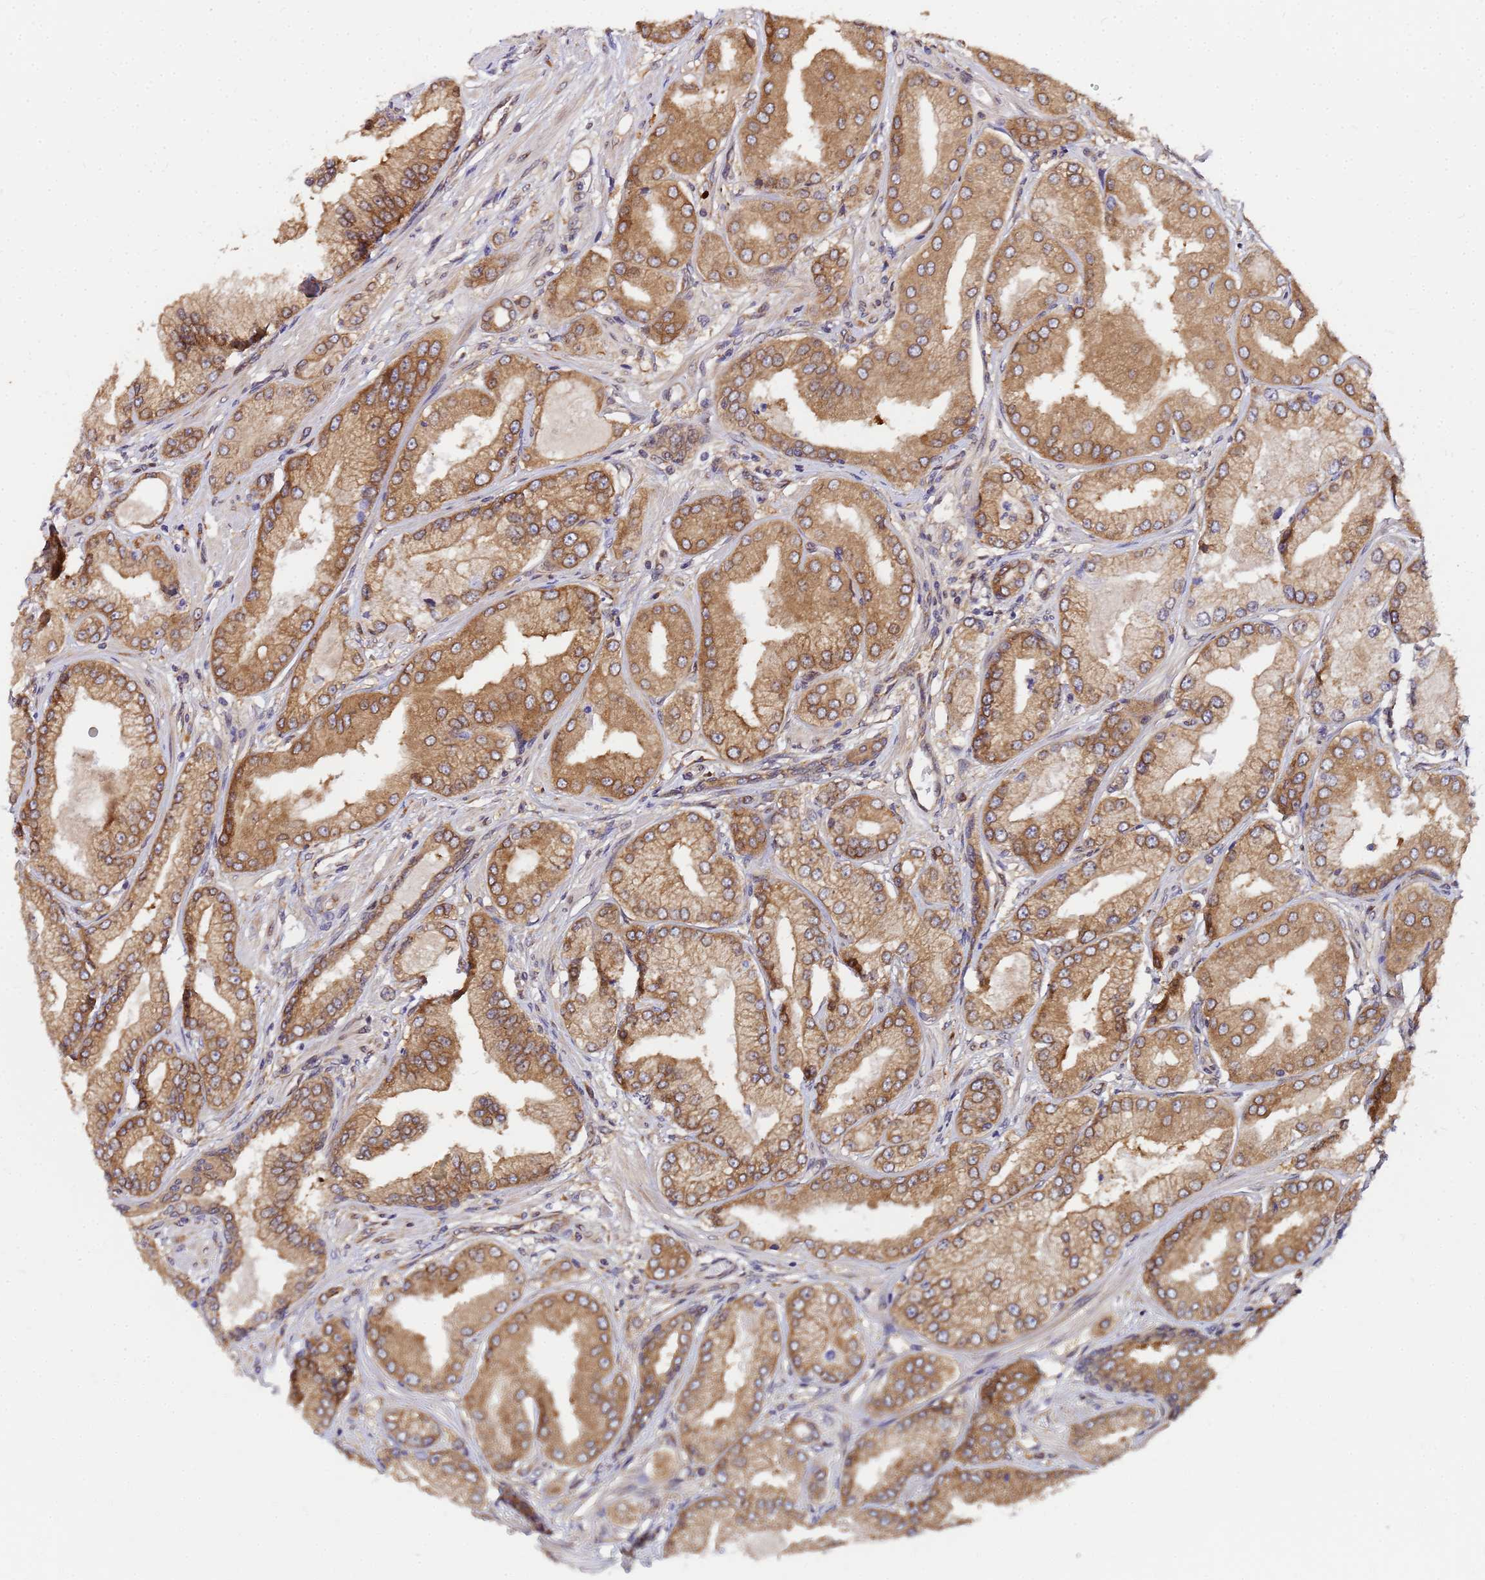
{"staining": {"intensity": "moderate", "quantity": ">75%", "location": "cytoplasmic/membranous"}, "tissue": "prostate cancer", "cell_type": "Tumor cells", "image_type": "cancer", "snomed": [{"axis": "morphology", "description": "Adenocarcinoma, Low grade"}, {"axis": "topography", "description": "Prostate"}], "caption": "A micrograph of prostate low-grade adenocarcinoma stained for a protein reveals moderate cytoplasmic/membranous brown staining in tumor cells. Nuclei are stained in blue.", "gene": "UNC93B1", "patient": {"sex": "male", "age": 55}}